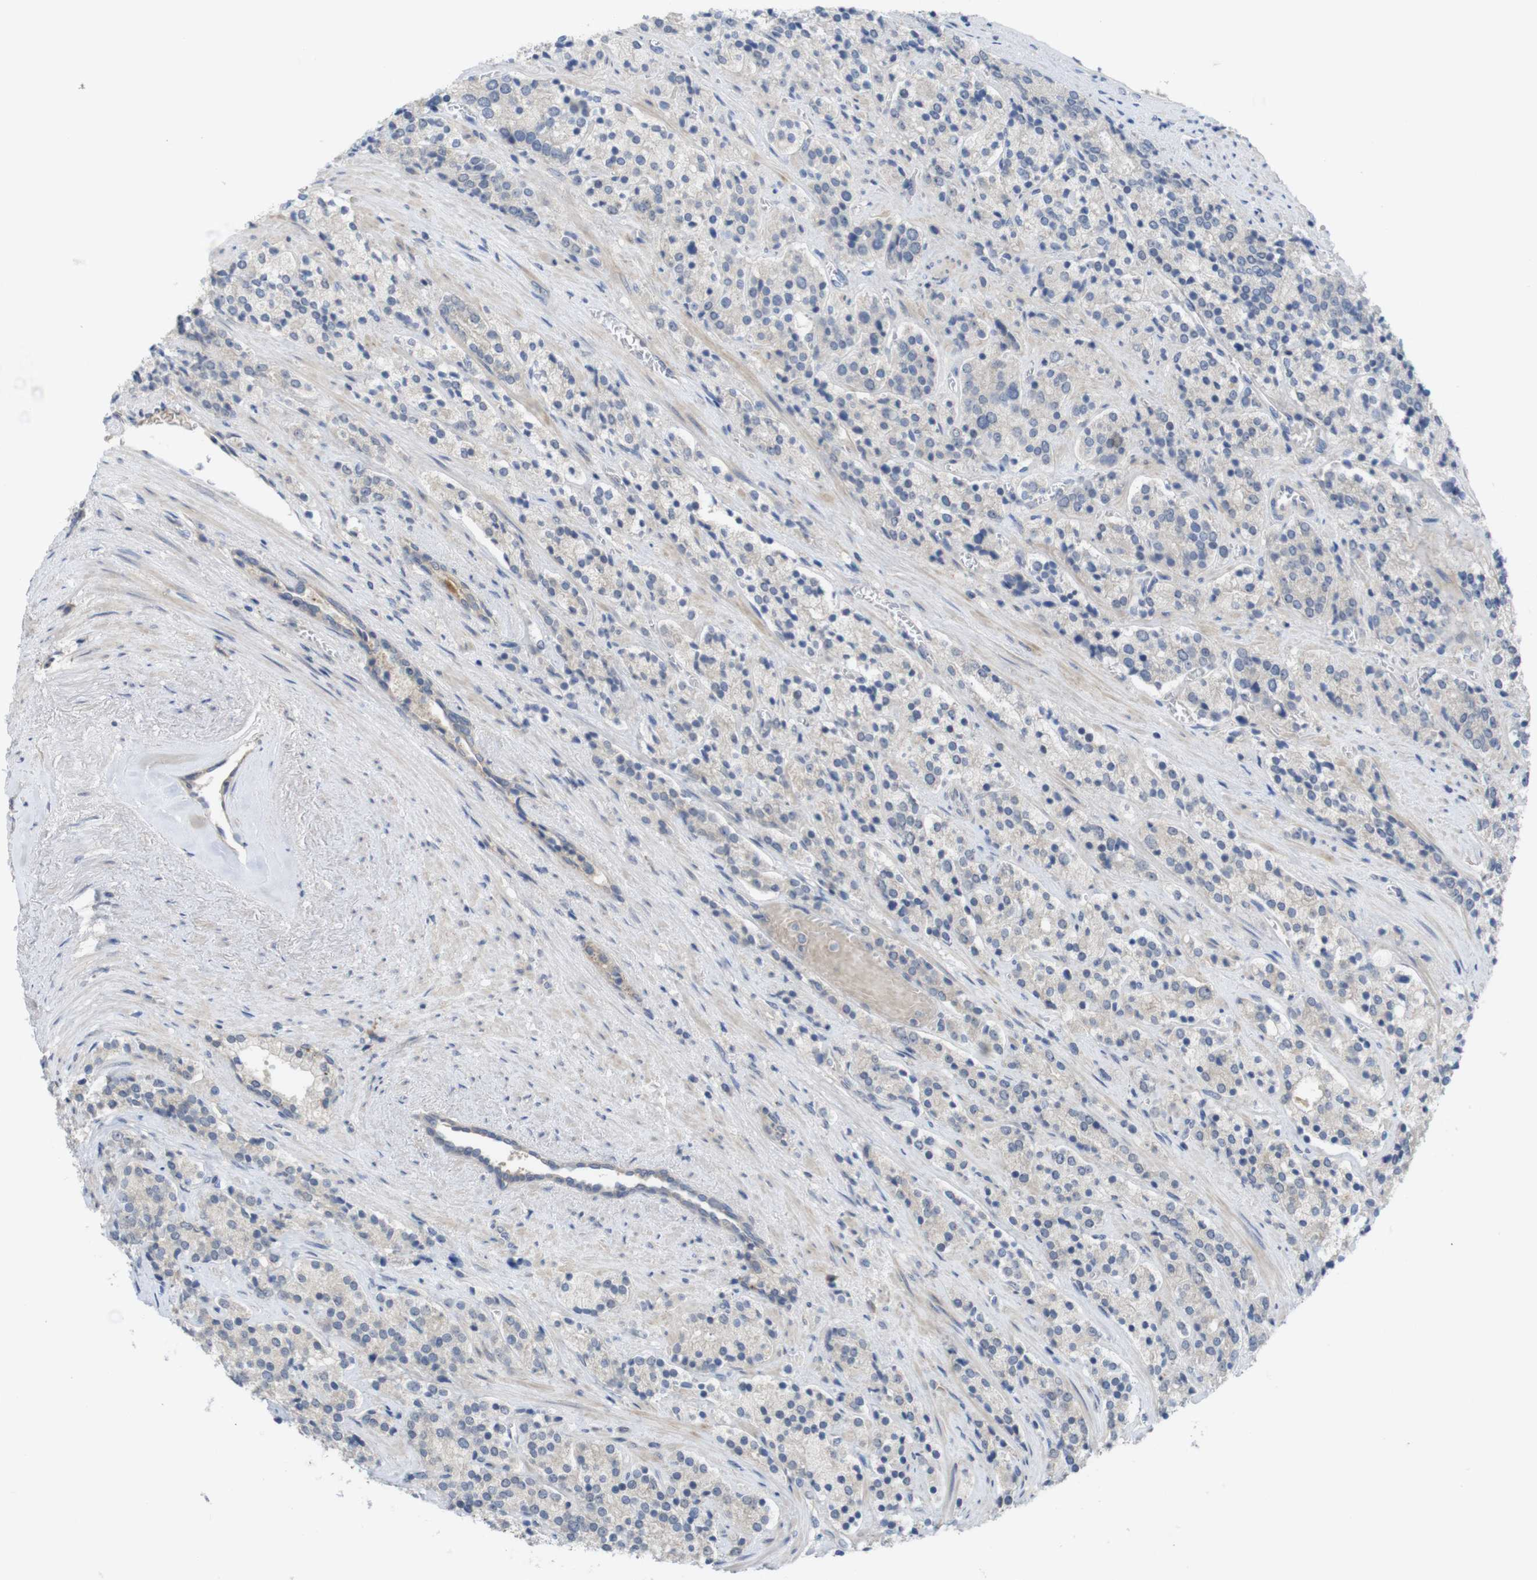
{"staining": {"intensity": "weak", "quantity": "<25%", "location": "cytoplasmic/membranous"}, "tissue": "prostate cancer", "cell_type": "Tumor cells", "image_type": "cancer", "snomed": [{"axis": "morphology", "description": "Adenocarcinoma, High grade"}, {"axis": "topography", "description": "Prostate"}], "caption": "DAB (3,3'-diaminobenzidine) immunohistochemical staining of human prostate cancer (adenocarcinoma (high-grade)) reveals no significant staining in tumor cells.", "gene": "BCAR3", "patient": {"sex": "male", "age": 71}}